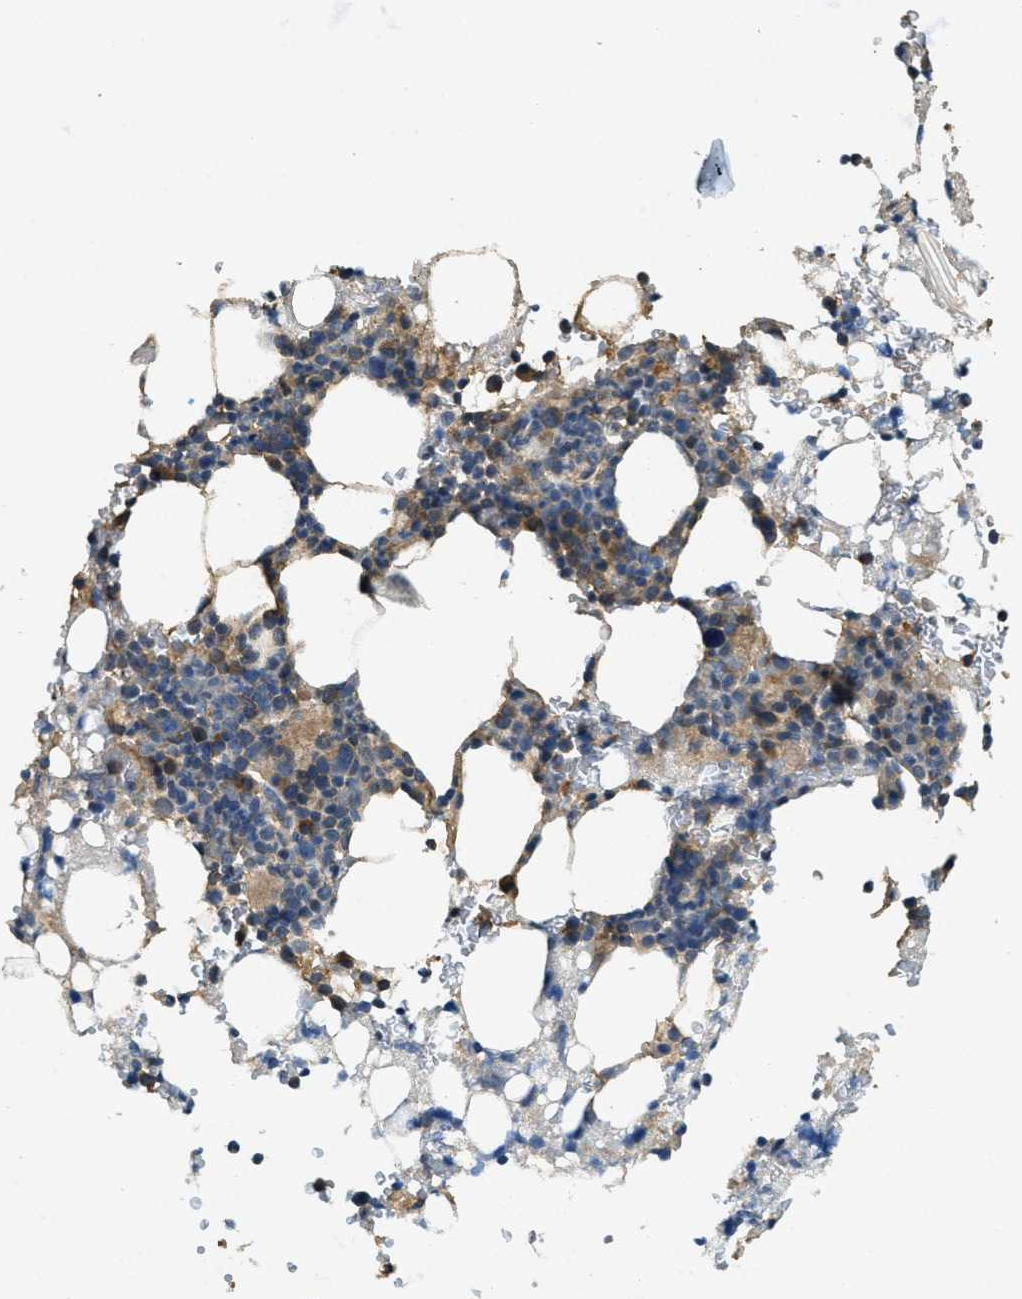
{"staining": {"intensity": "moderate", "quantity": "25%-75%", "location": "nuclear"}, "tissue": "bone marrow", "cell_type": "Hematopoietic cells", "image_type": "normal", "snomed": [{"axis": "morphology", "description": "Normal tissue, NOS"}, {"axis": "morphology", "description": "Inflammation, NOS"}, {"axis": "topography", "description": "Bone marrow"}], "caption": "Bone marrow stained with a brown dye exhibits moderate nuclear positive expression in approximately 25%-75% of hematopoietic cells.", "gene": "CD276", "patient": {"sex": "female", "age": 84}}